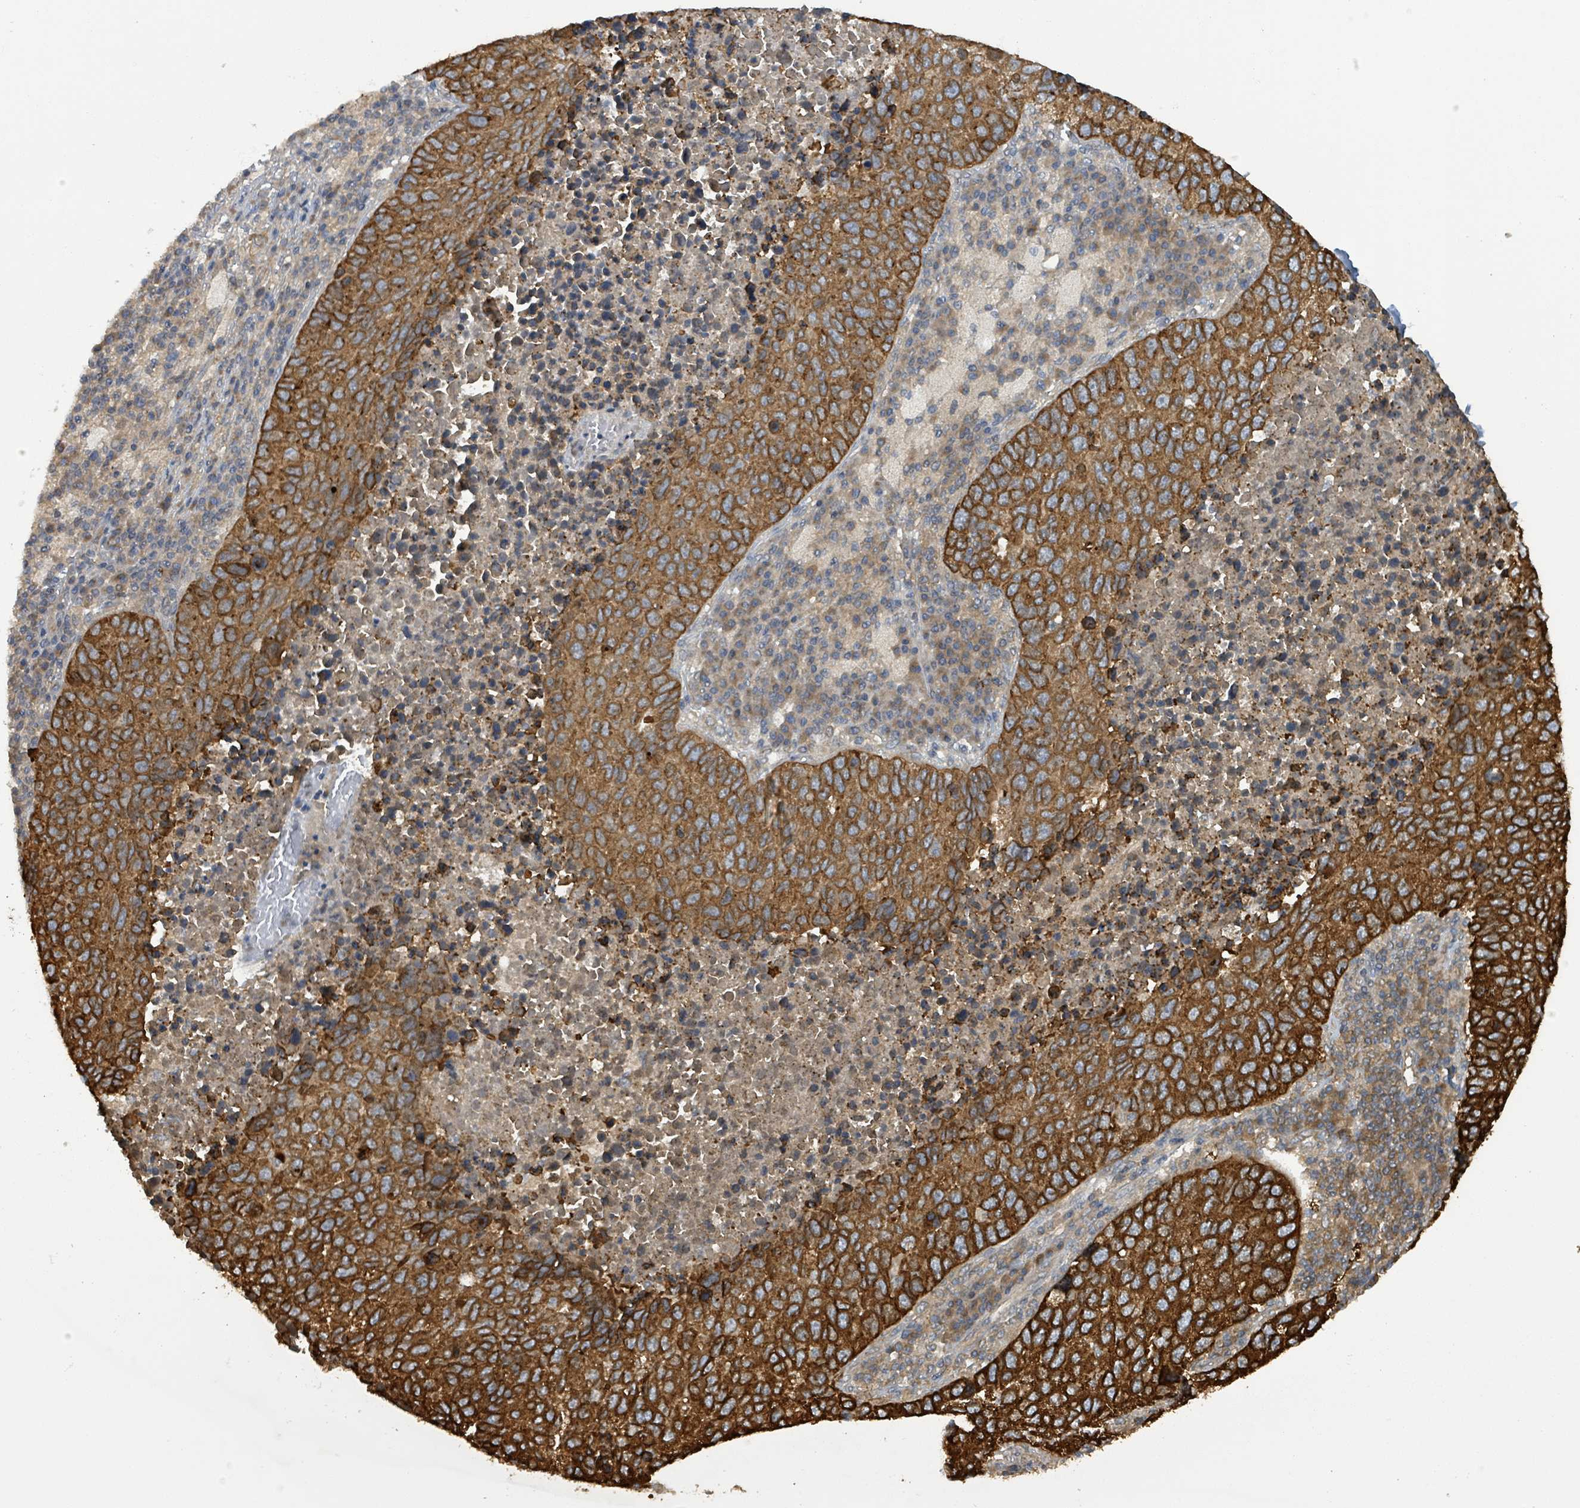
{"staining": {"intensity": "strong", "quantity": ">75%", "location": "cytoplasmic/membranous"}, "tissue": "lung cancer", "cell_type": "Tumor cells", "image_type": "cancer", "snomed": [{"axis": "morphology", "description": "Squamous cell carcinoma, NOS"}, {"axis": "topography", "description": "Lung"}], "caption": "A high-resolution photomicrograph shows IHC staining of lung squamous cell carcinoma, which demonstrates strong cytoplasmic/membranous staining in about >75% of tumor cells.", "gene": "CCDC121", "patient": {"sex": "male", "age": 73}}